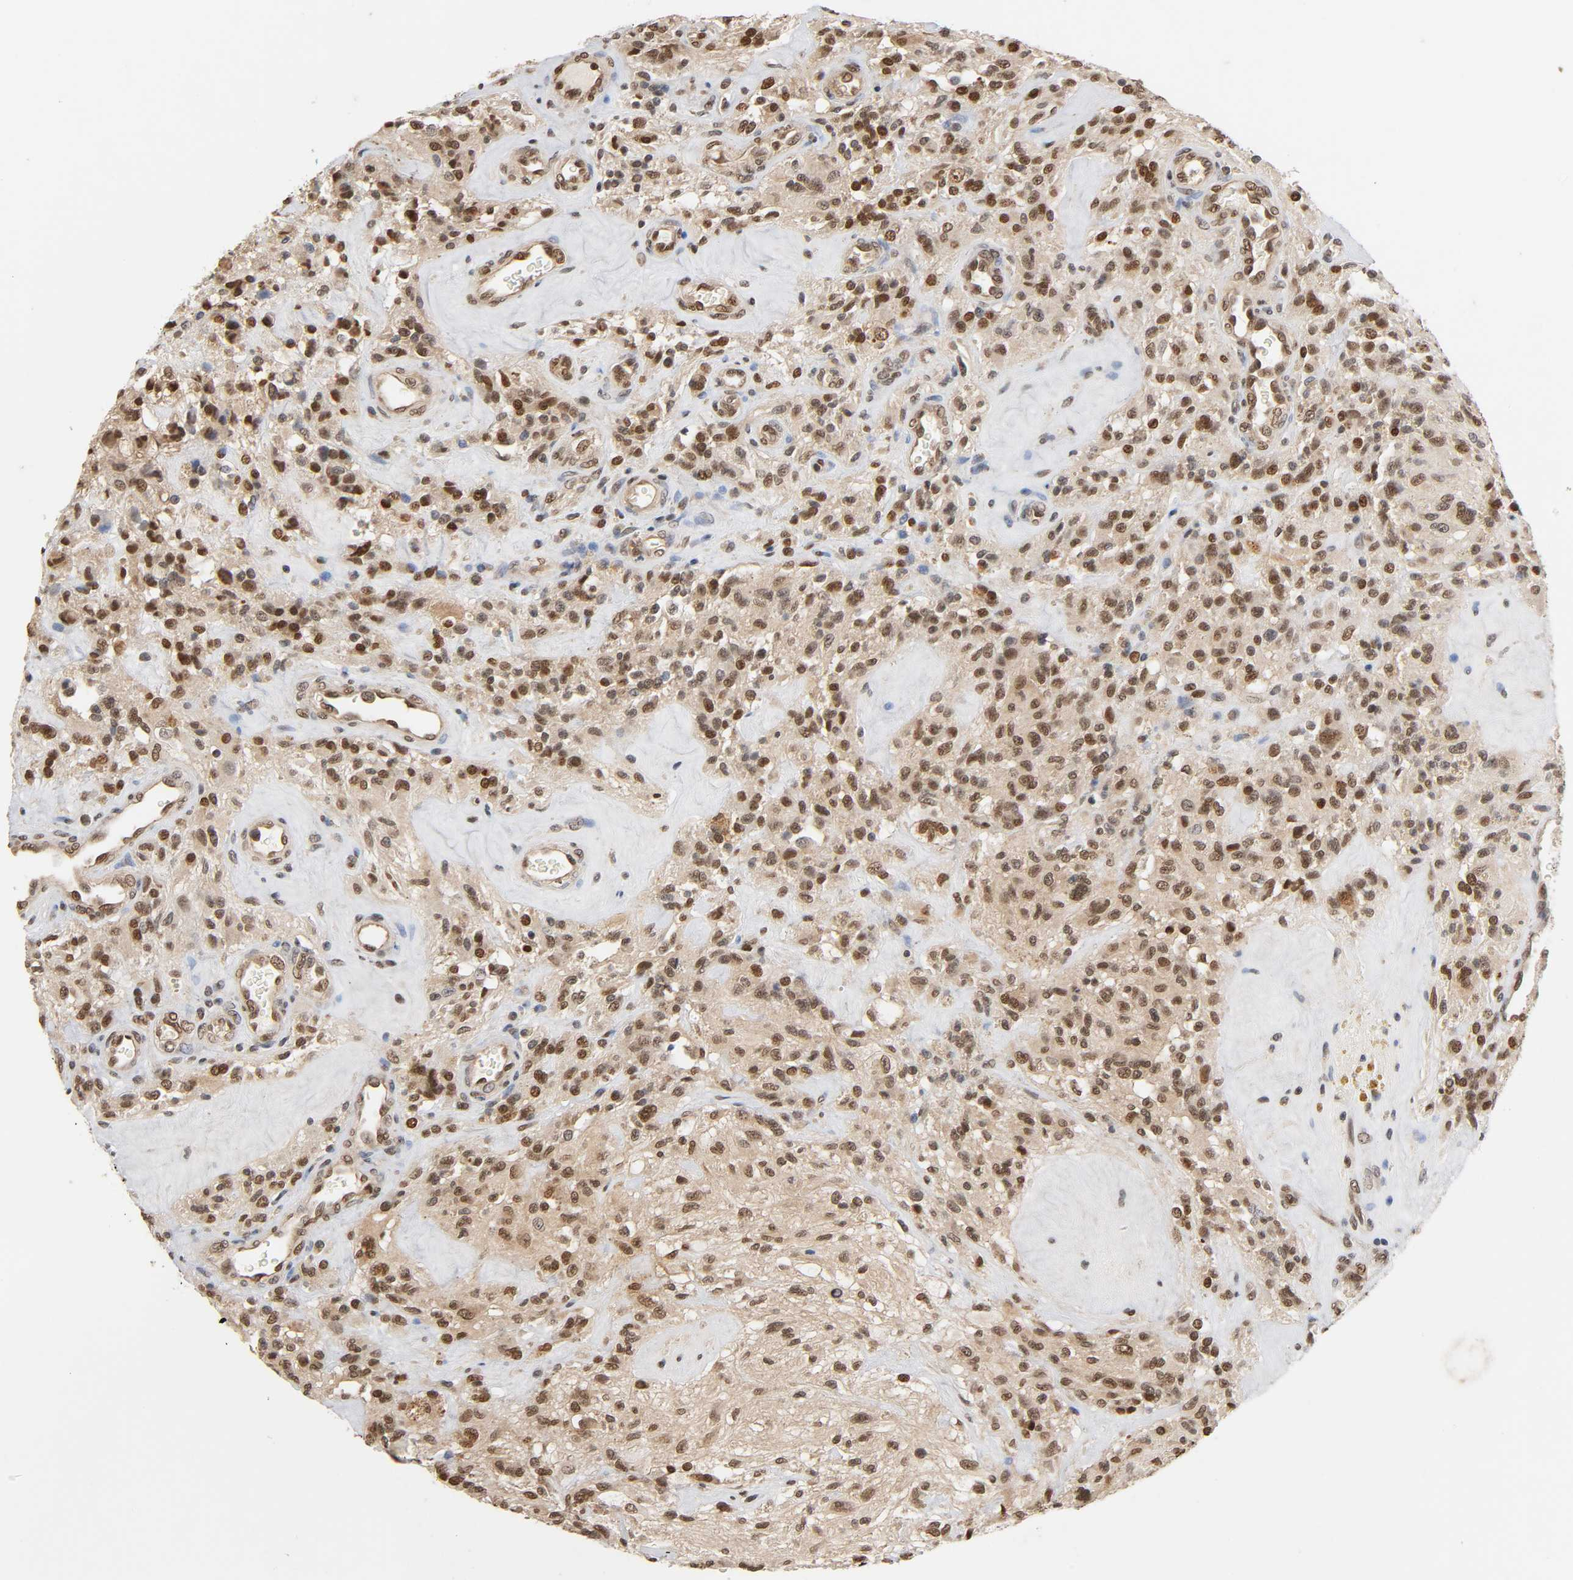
{"staining": {"intensity": "moderate", "quantity": "25%-75%", "location": "nuclear"}, "tissue": "glioma", "cell_type": "Tumor cells", "image_type": "cancer", "snomed": [{"axis": "morphology", "description": "Normal tissue, NOS"}, {"axis": "morphology", "description": "Glioma, malignant, High grade"}, {"axis": "topography", "description": "Cerebral cortex"}], "caption": "Protein analysis of glioma tissue shows moderate nuclear expression in about 25%-75% of tumor cells. The staining was performed using DAB, with brown indicating positive protein expression. Nuclei are stained blue with hematoxylin.", "gene": "UBC", "patient": {"sex": "male", "age": 56}}